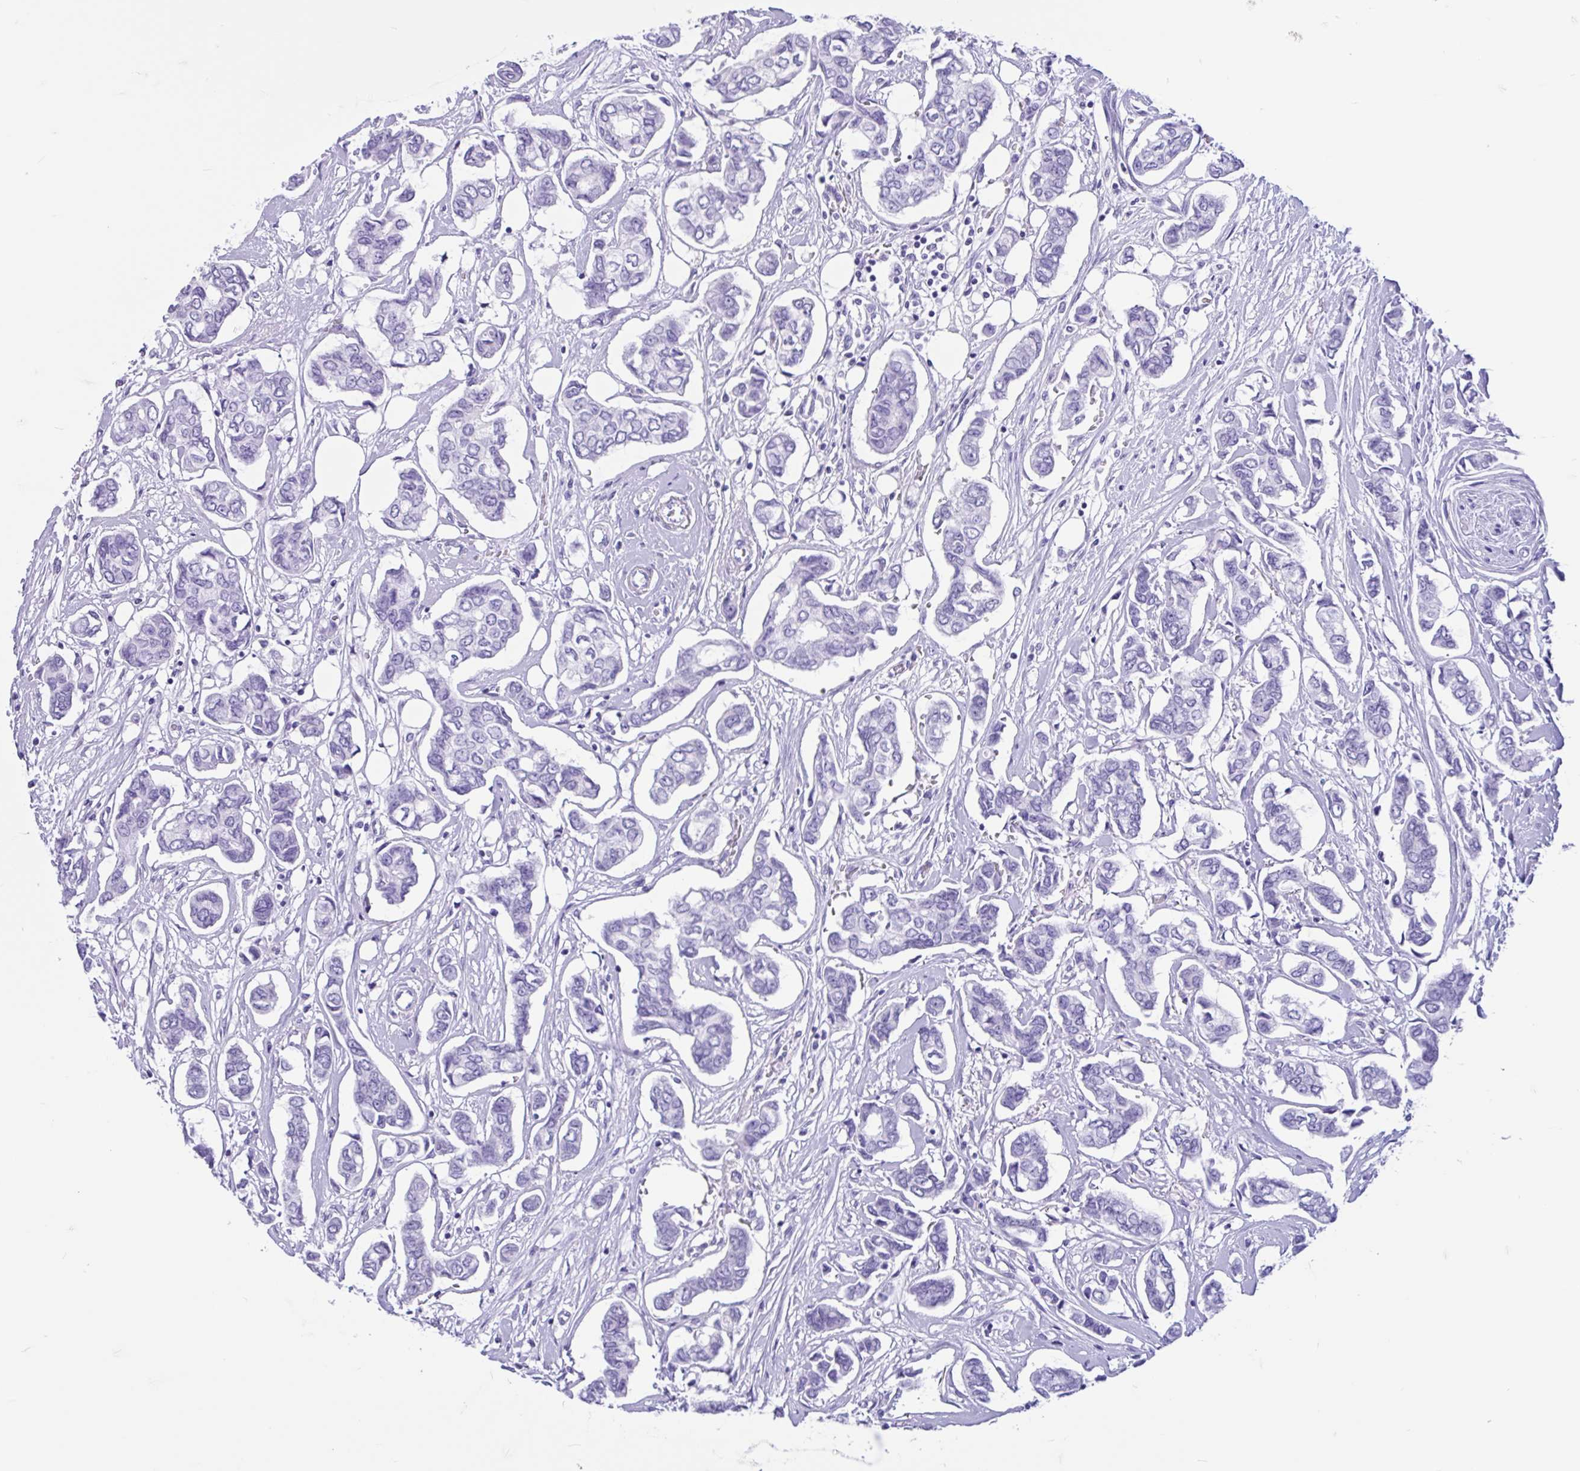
{"staining": {"intensity": "negative", "quantity": "none", "location": "none"}, "tissue": "breast cancer", "cell_type": "Tumor cells", "image_type": "cancer", "snomed": [{"axis": "morphology", "description": "Duct carcinoma"}, {"axis": "topography", "description": "Breast"}], "caption": "Immunohistochemistry (IHC) of human breast cancer (invasive ductal carcinoma) reveals no staining in tumor cells.", "gene": "IAPP", "patient": {"sex": "female", "age": 73}}